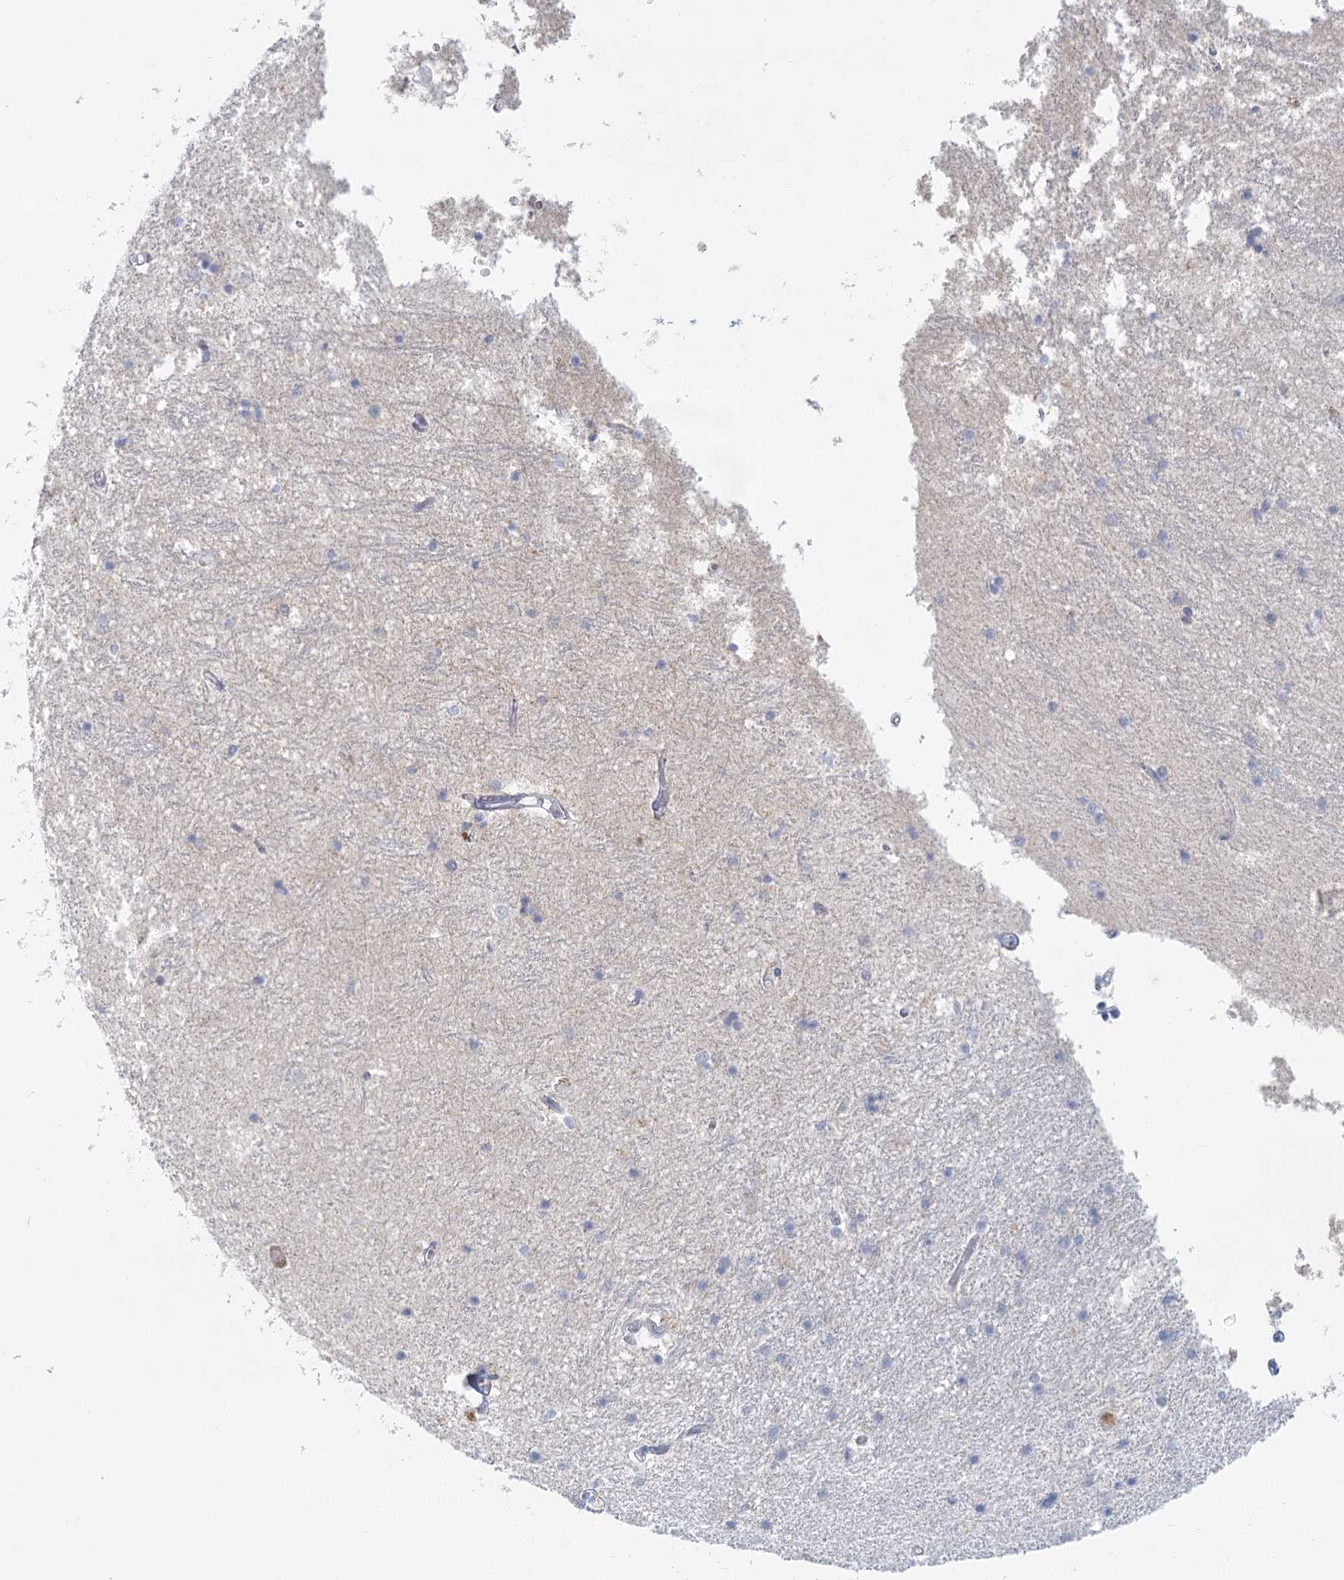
{"staining": {"intensity": "negative", "quantity": "none", "location": "none"}, "tissue": "hippocampus", "cell_type": "Glial cells", "image_type": "normal", "snomed": [{"axis": "morphology", "description": "Normal tissue, NOS"}, {"axis": "topography", "description": "Hippocampus"}], "caption": "This is an IHC image of unremarkable hippocampus. There is no positivity in glial cells.", "gene": "BPHL", "patient": {"sex": "male", "age": 45}}